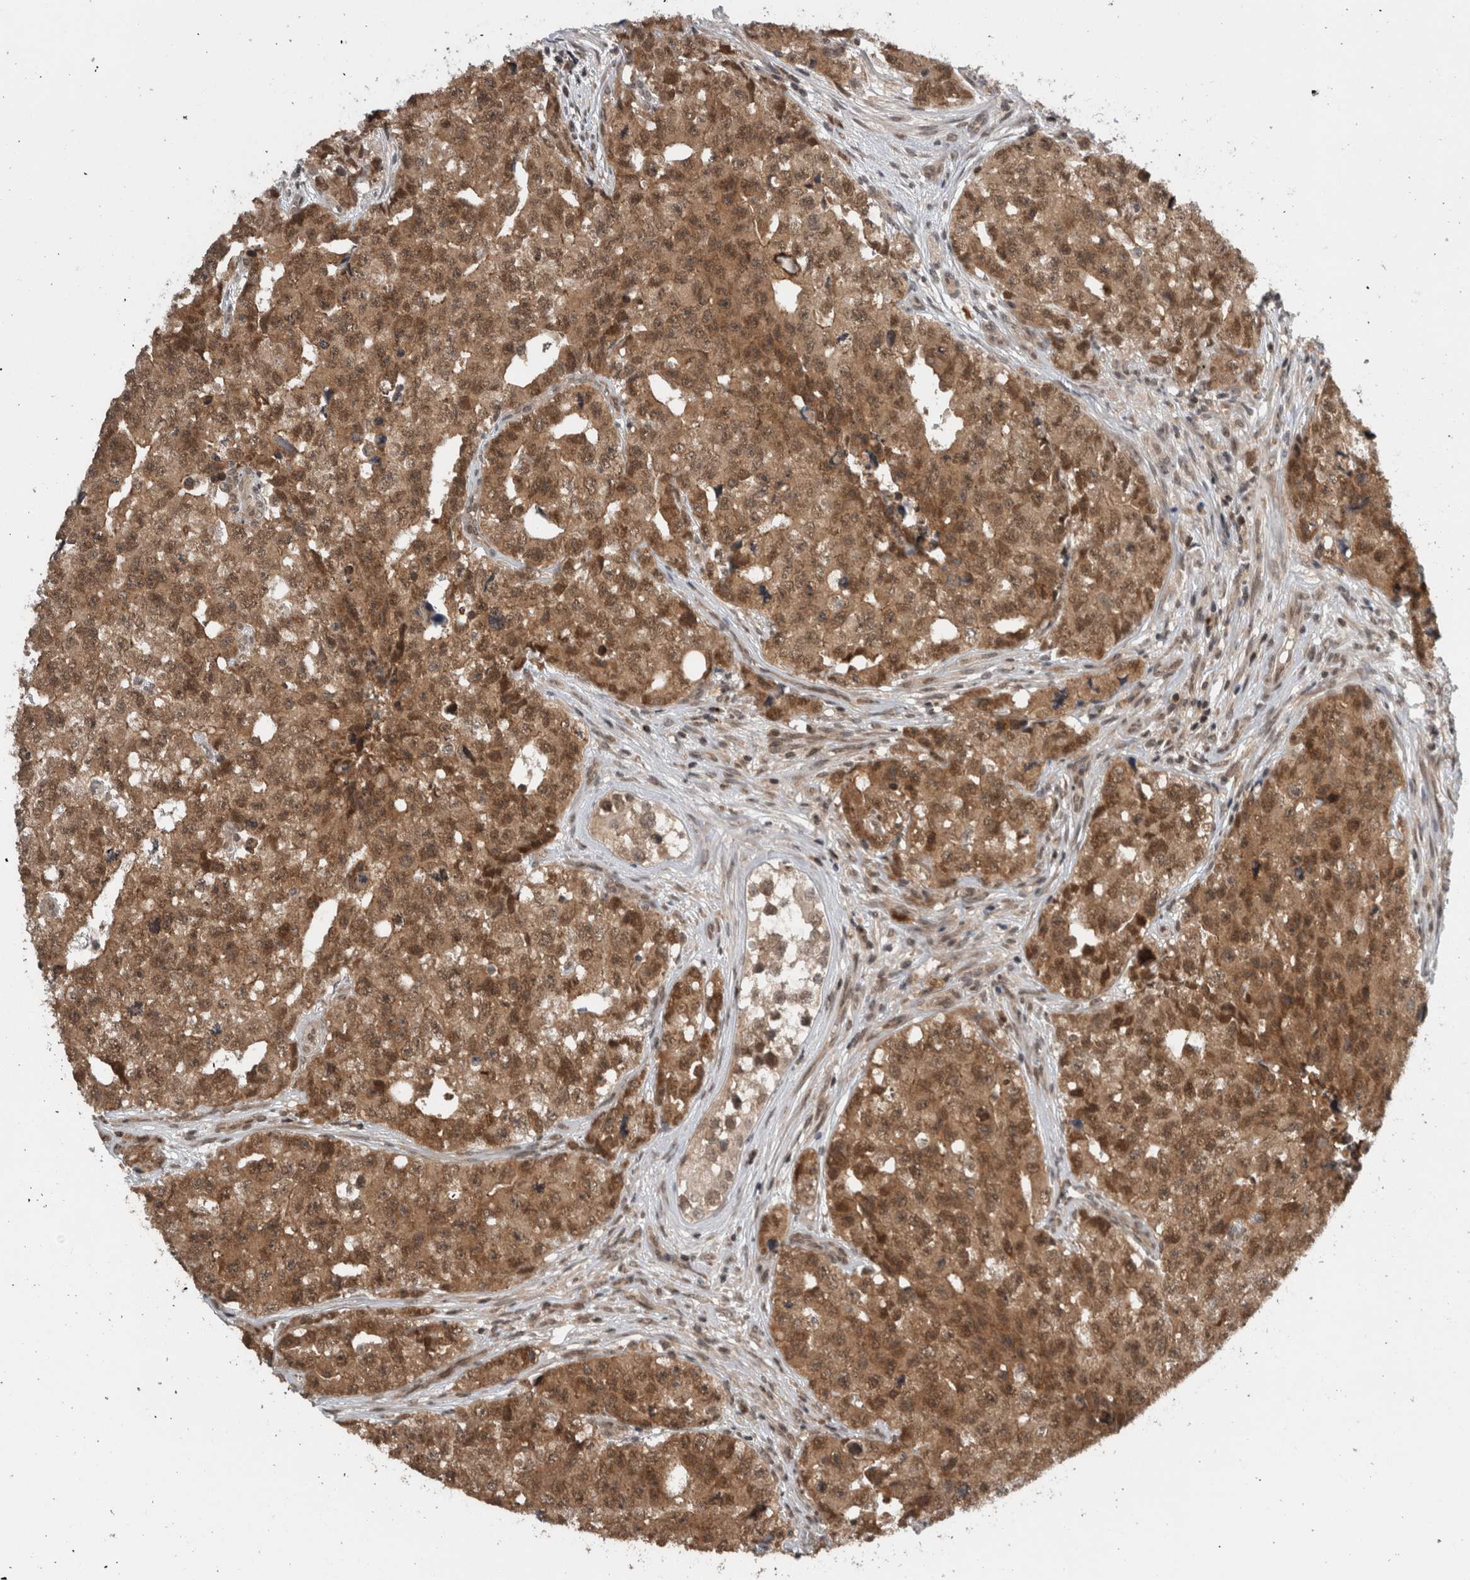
{"staining": {"intensity": "moderate", "quantity": ">75%", "location": "cytoplasmic/membranous,nuclear"}, "tissue": "testis cancer", "cell_type": "Tumor cells", "image_type": "cancer", "snomed": [{"axis": "morphology", "description": "Carcinoma, Embryonal, NOS"}, {"axis": "topography", "description": "Testis"}], "caption": "A brown stain highlights moderate cytoplasmic/membranous and nuclear positivity of a protein in human testis cancer tumor cells.", "gene": "SPAG7", "patient": {"sex": "male", "age": 28}}